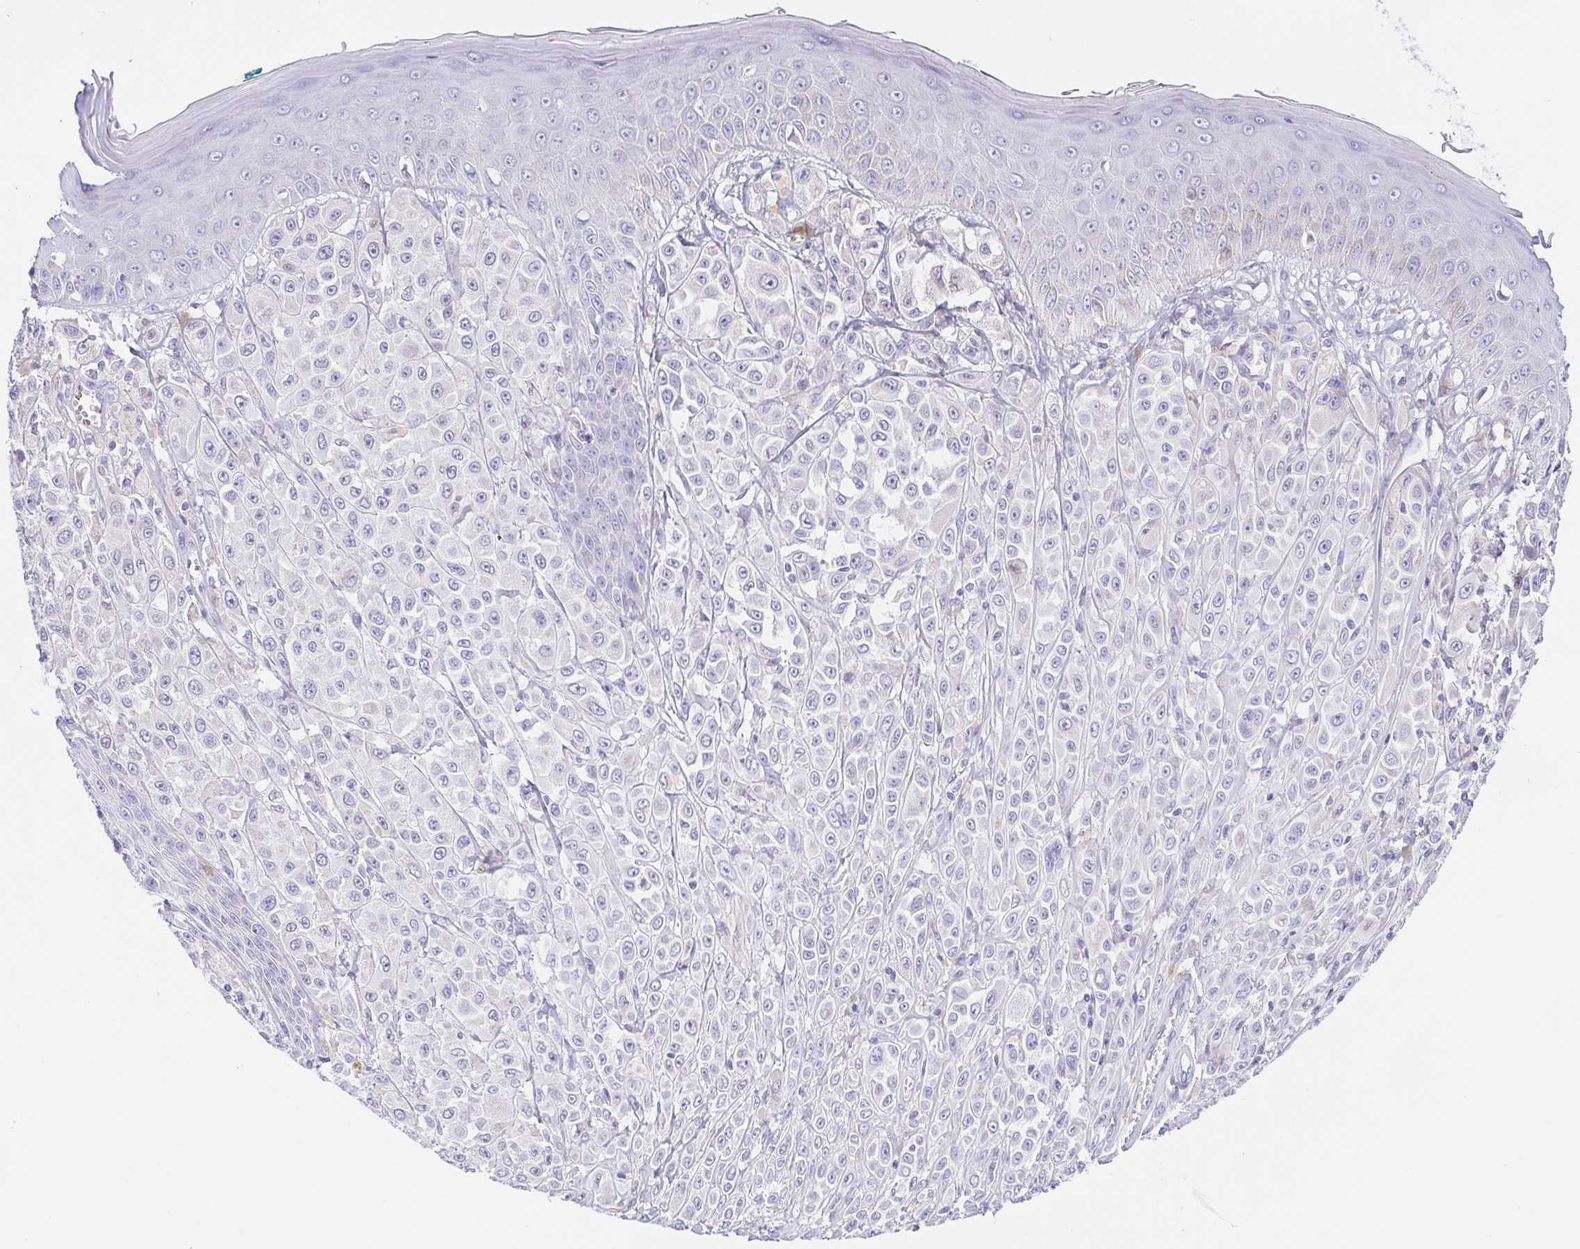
{"staining": {"intensity": "negative", "quantity": "none", "location": "none"}, "tissue": "melanoma", "cell_type": "Tumor cells", "image_type": "cancer", "snomed": [{"axis": "morphology", "description": "Malignant melanoma, NOS"}, {"axis": "topography", "description": "Skin"}], "caption": "This is an immunohistochemistry (IHC) photomicrograph of human melanoma. There is no staining in tumor cells.", "gene": "SCG3", "patient": {"sex": "male", "age": 67}}